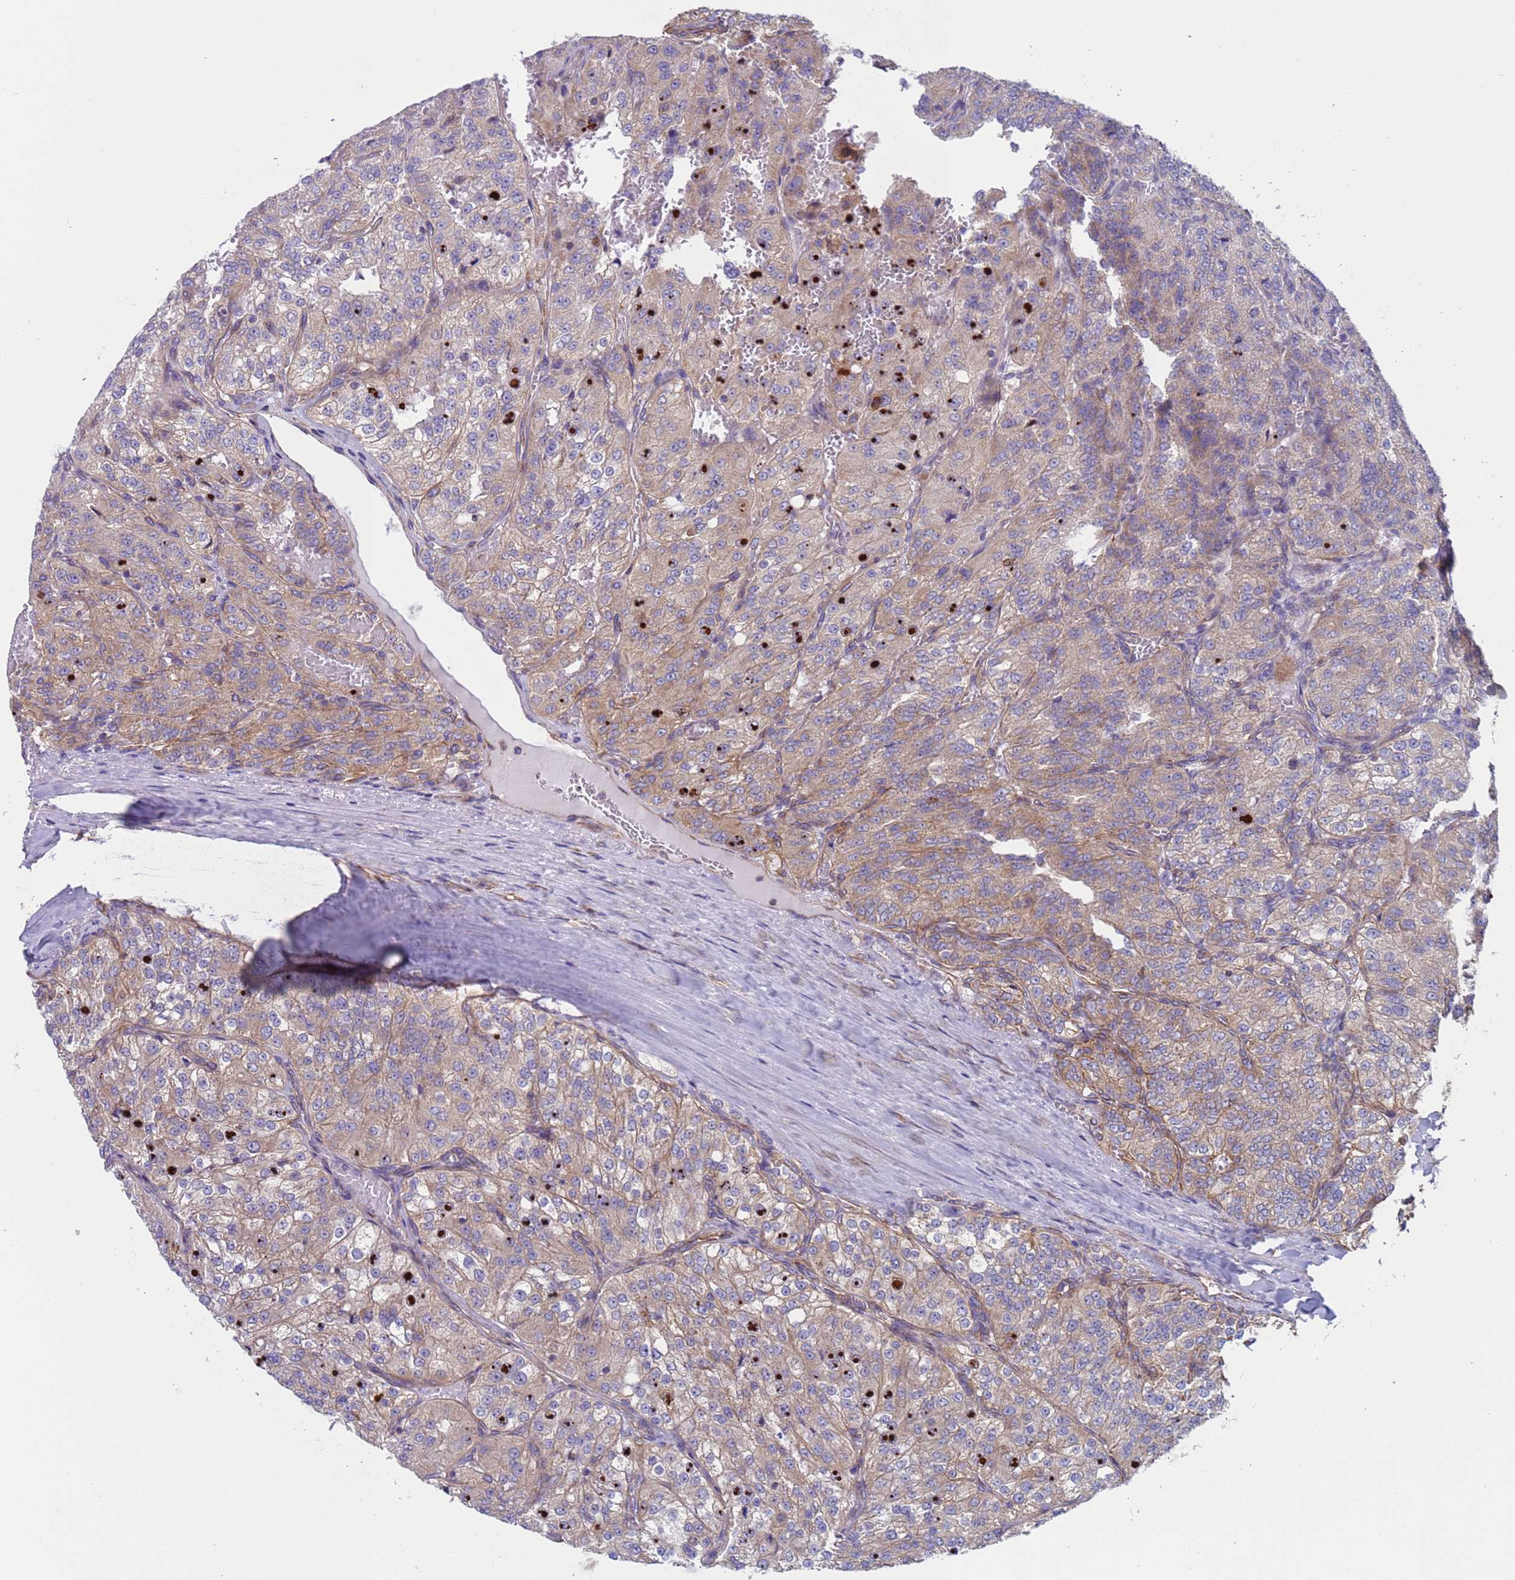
{"staining": {"intensity": "weak", "quantity": "25%-75%", "location": "cytoplasmic/membranous"}, "tissue": "renal cancer", "cell_type": "Tumor cells", "image_type": "cancer", "snomed": [{"axis": "morphology", "description": "Adenocarcinoma, NOS"}, {"axis": "topography", "description": "Kidney"}], "caption": "This is an image of immunohistochemistry staining of renal cancer (adenocarcinoma), which shows weak positivity in the cytoplasmic/membranous of tumor cells.", "gene": "NUDT12", "patient": {"sex": "female", "age": 63}}